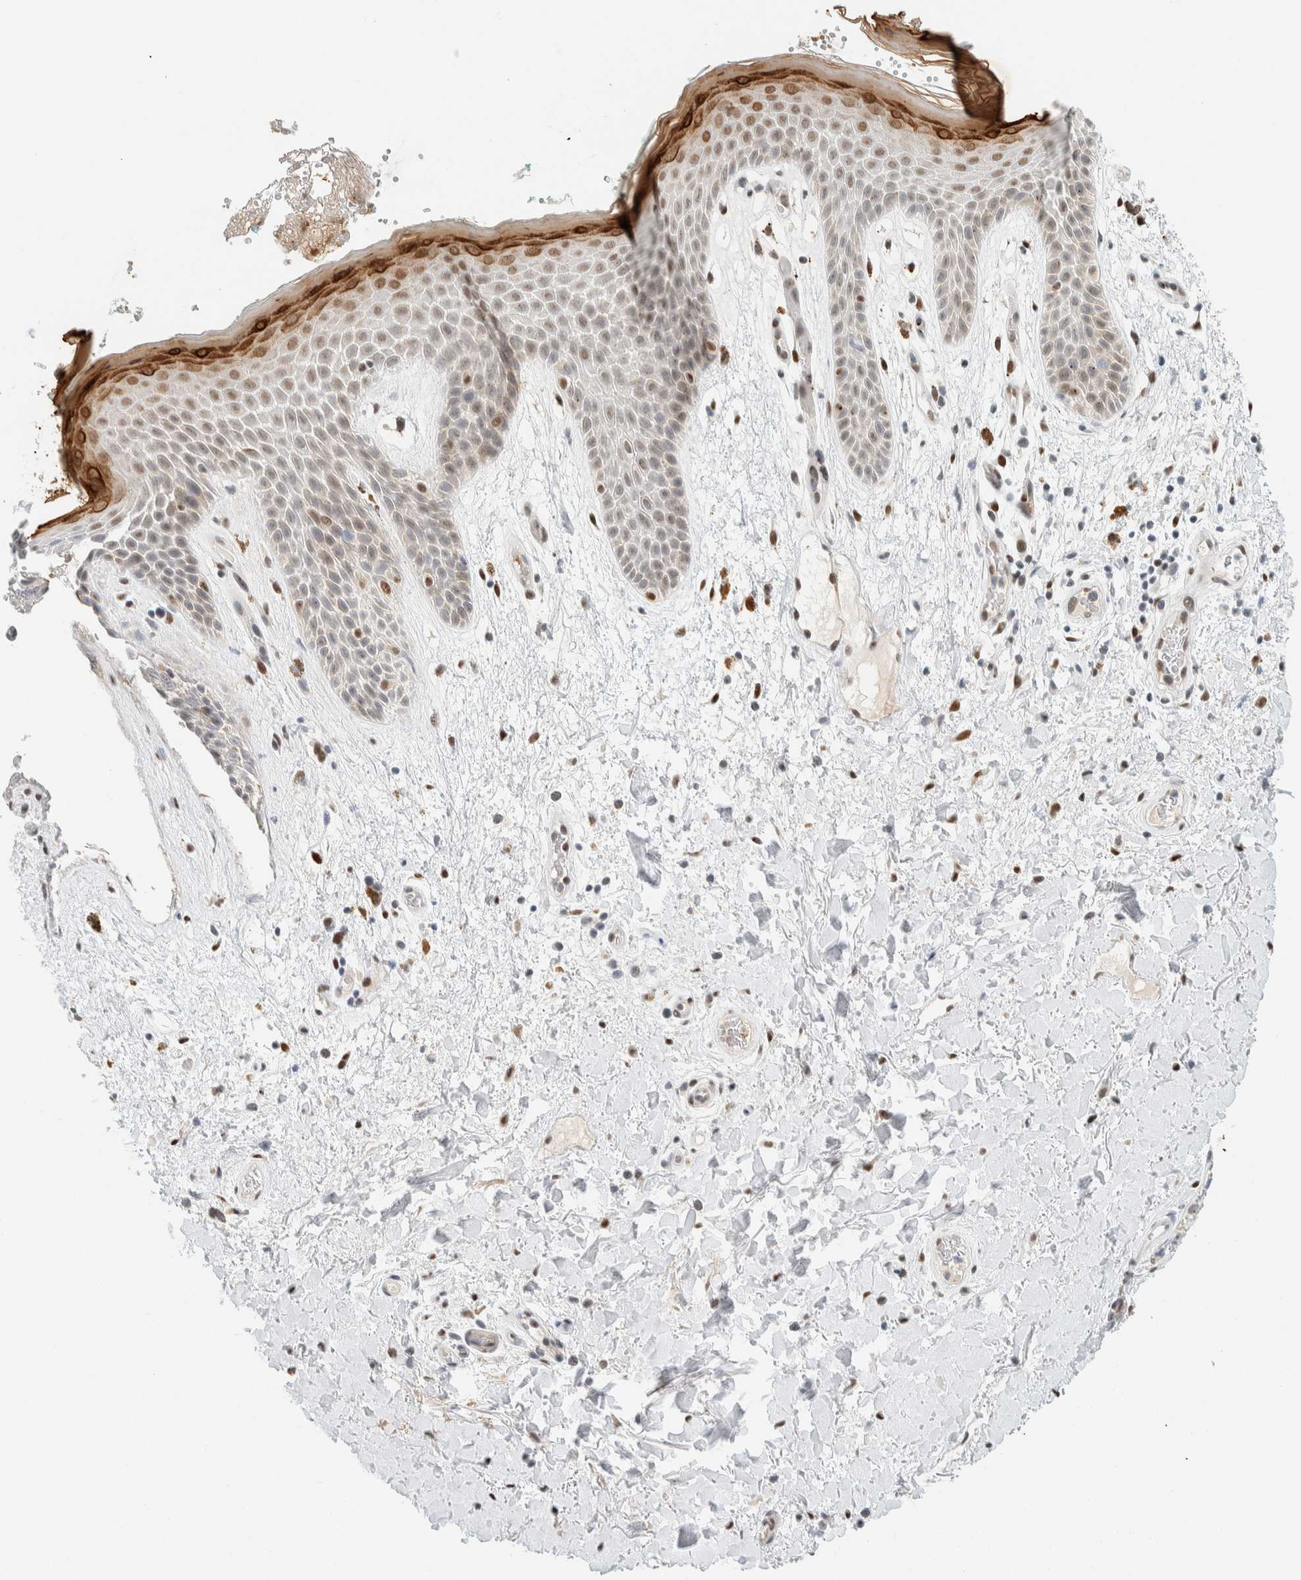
{"staining": {"intensity": "moderate", "quantity": "<25%", "location": "cytoplasmic/membranous,nuclear"}, "tissue": "skin", "cell_type": "Epidermal cells", "image_type": "normal", "snomed": [{"axis": "morphology", "description": "Normal tissue, NOS"}, {"axis": "topography", "description": "Anal"}], "caption": "Protein staining of benign skin reveals moderate cytoplasmic/membranous,nuclear expression in approximately <25% of epidermal cells. (DAB IHC with brightfield microscopy, high magnification).", "gene": "ZNF683", "patient": {"sex": "male", "age": 74}}